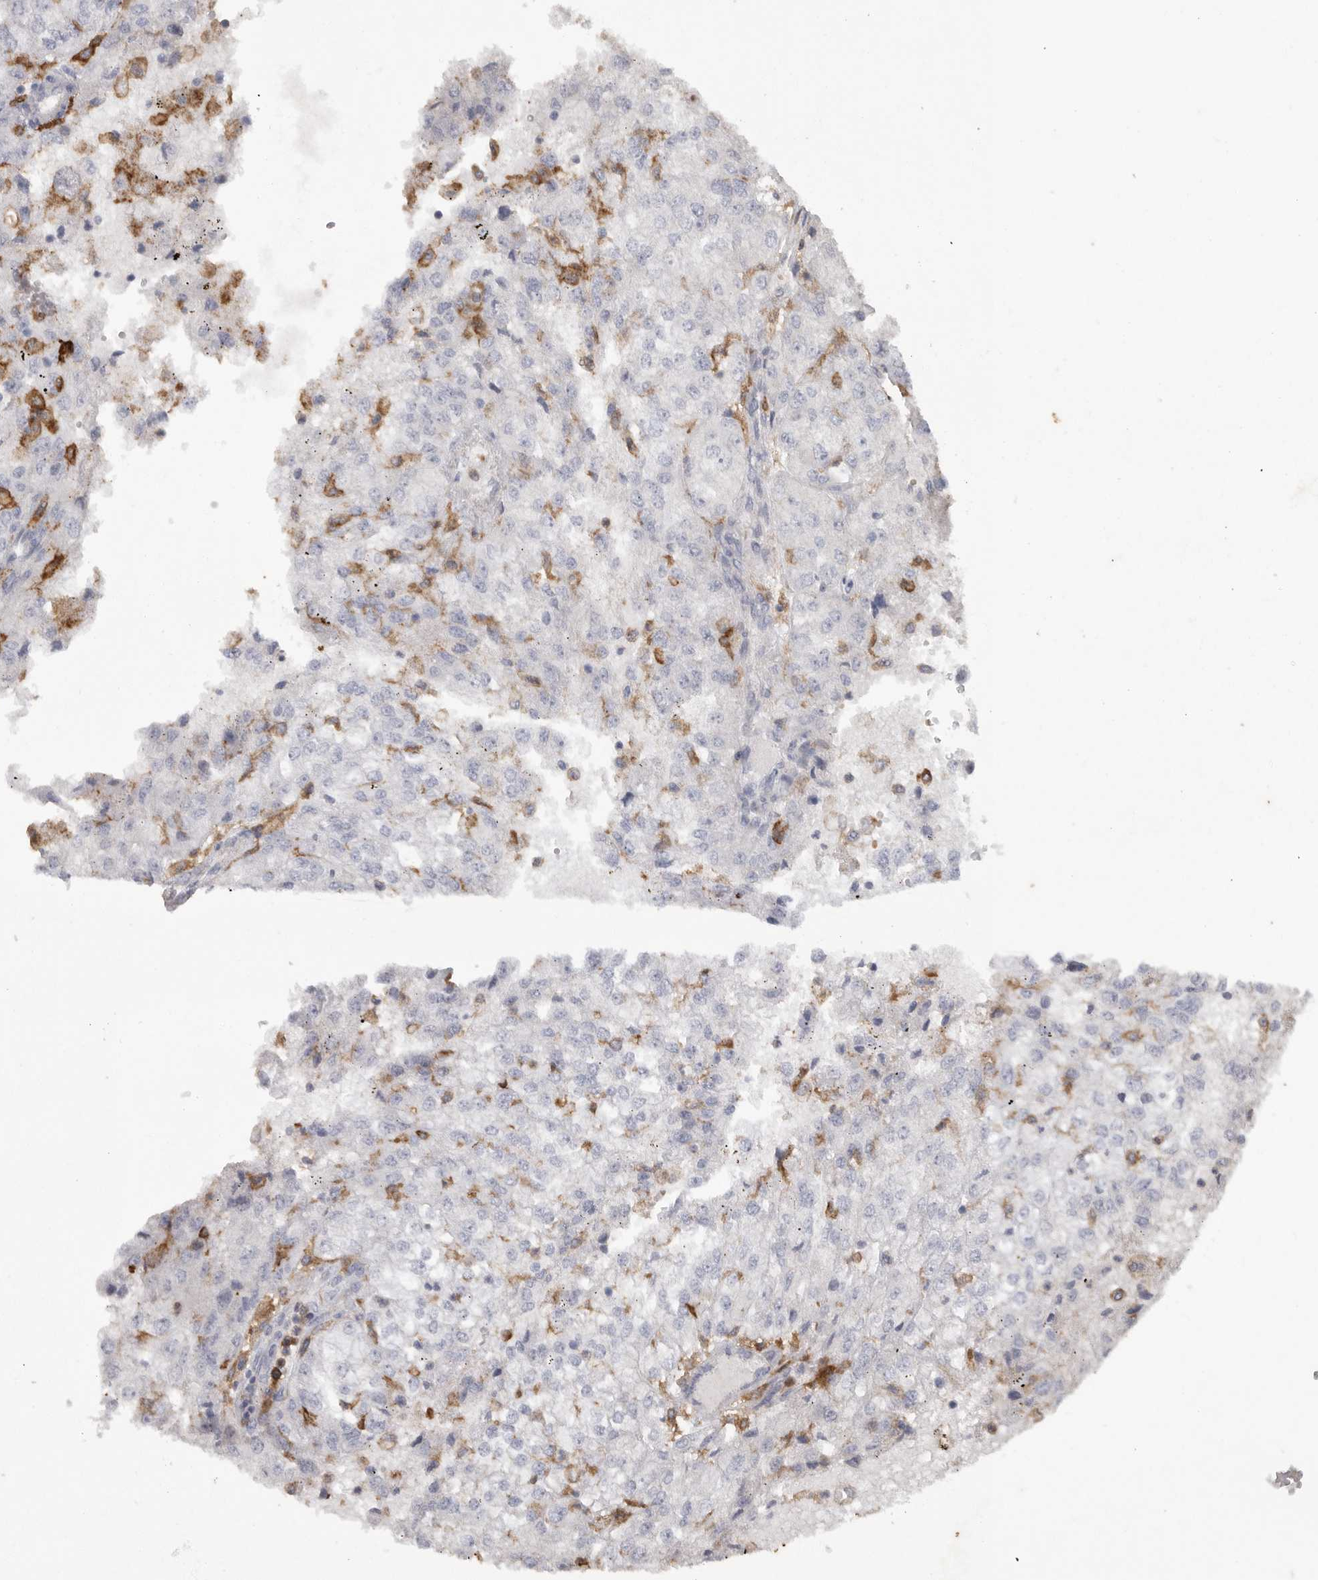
{"staining": {"intensity": "negative", "quantity": "none", "location": "none"}, "tissue": "renal cancer", "cell_type": "Tumor cells", "image_type": "cancer", "snomed": [{"axis": "morphology", "description": "Adenocarcinoma, NOS"}, {"axis": "topography", "description": "Kidney"}], "caption": "This is an immunohistochemistry (IHC) photomicrograph of renal cancer (adenocarcinoma). There is no positivity in tumor cells.", "gene": "SIGLEC10", "patient": {"sex": "female", "age": 54}}